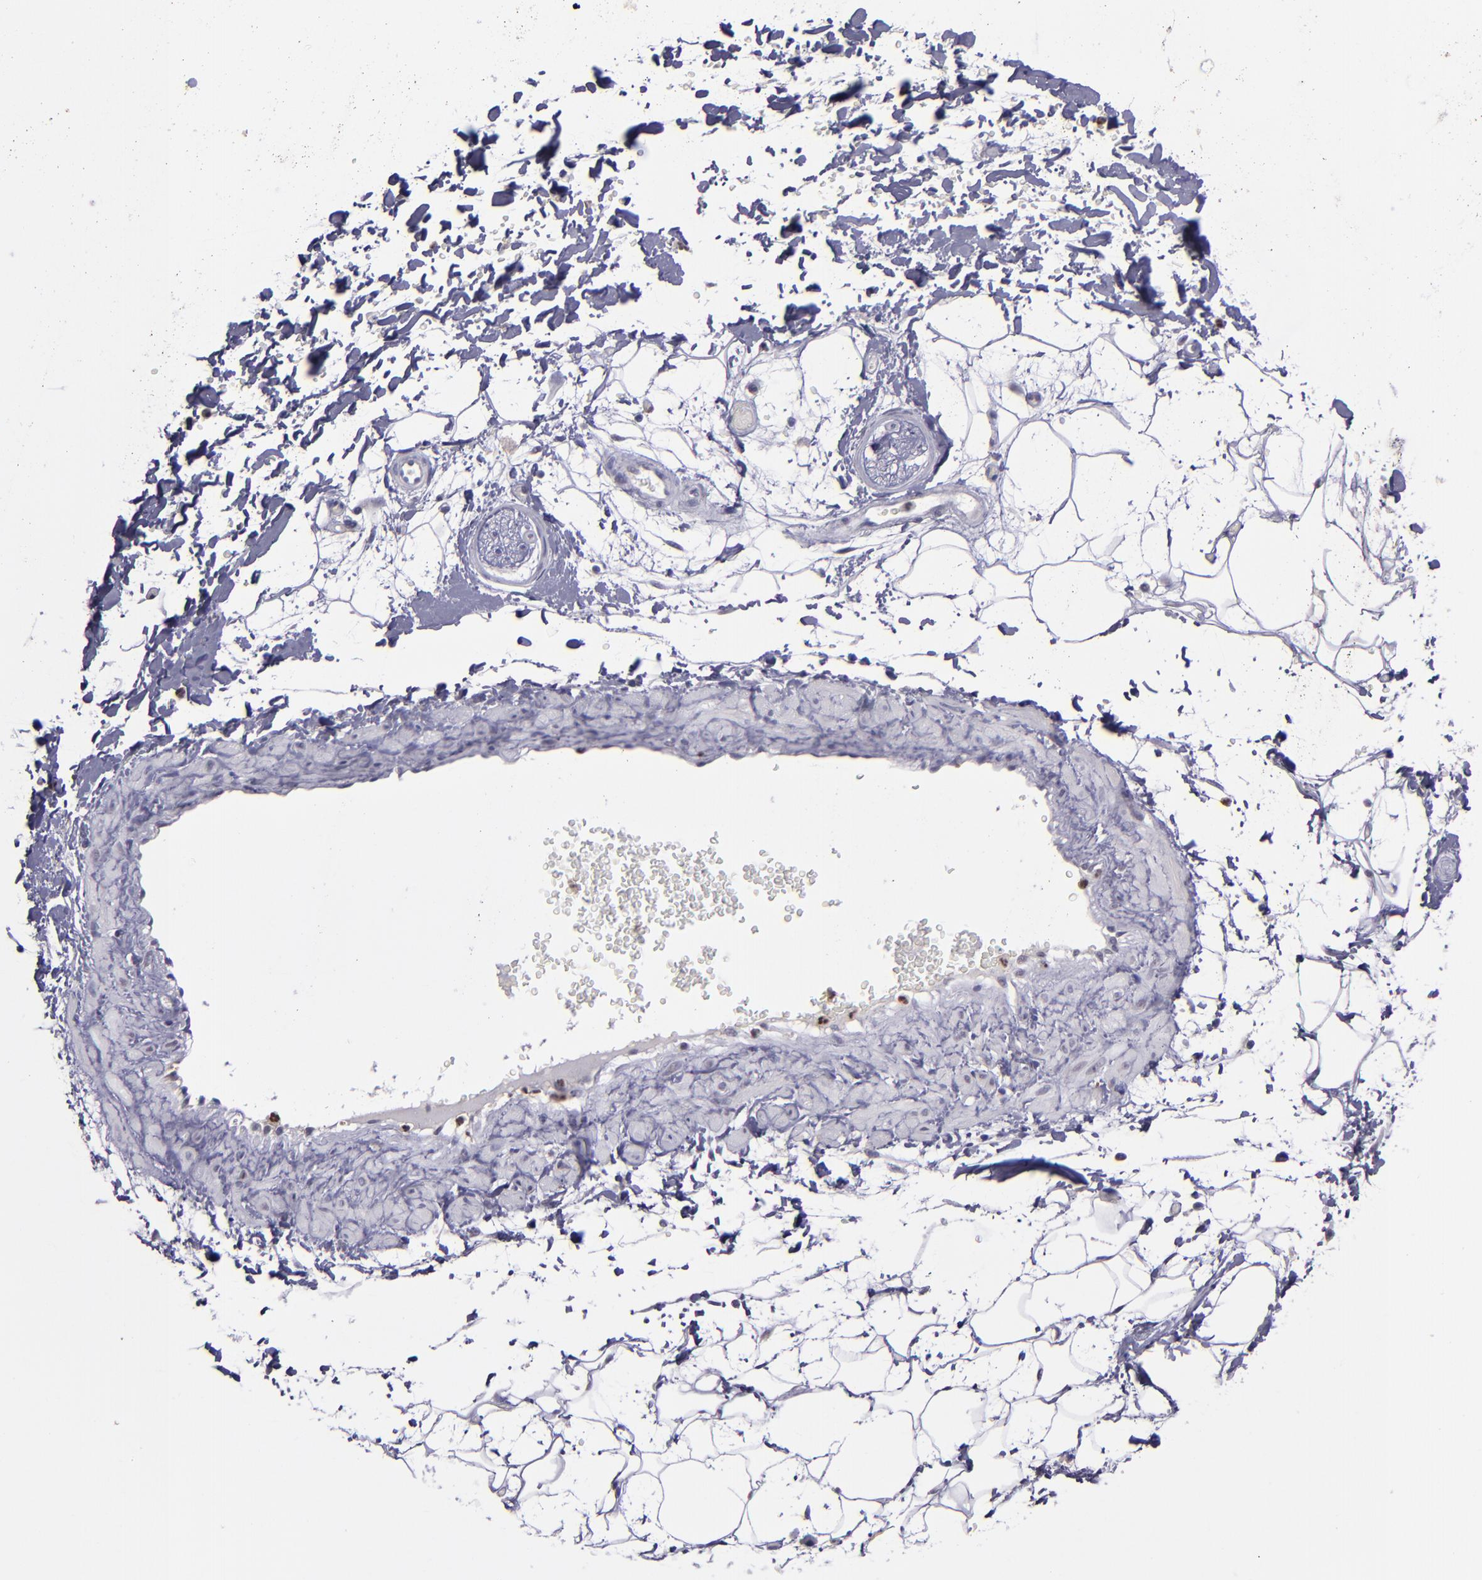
{"staining": {"intensity": "negative", "quantity": "none", "location": "none"}, "tissue": "adipose tissue", "cell_type": "Adipocytes", "image_type": "normal", "snomed": [{"axis": "morphology", "description": "Normal tissue, NOS"}, {"axis": "topography", "description": "Soft tissue"}], "caption": "Histopathology image shows no significant protein positivity in adipocytes of benign adipose tissue. (DAB immunohistochemistry (IHC) with hematoxylin counter stain).", "gene": "CEBPE", "patient": {"sex": "male", "age": 72}}